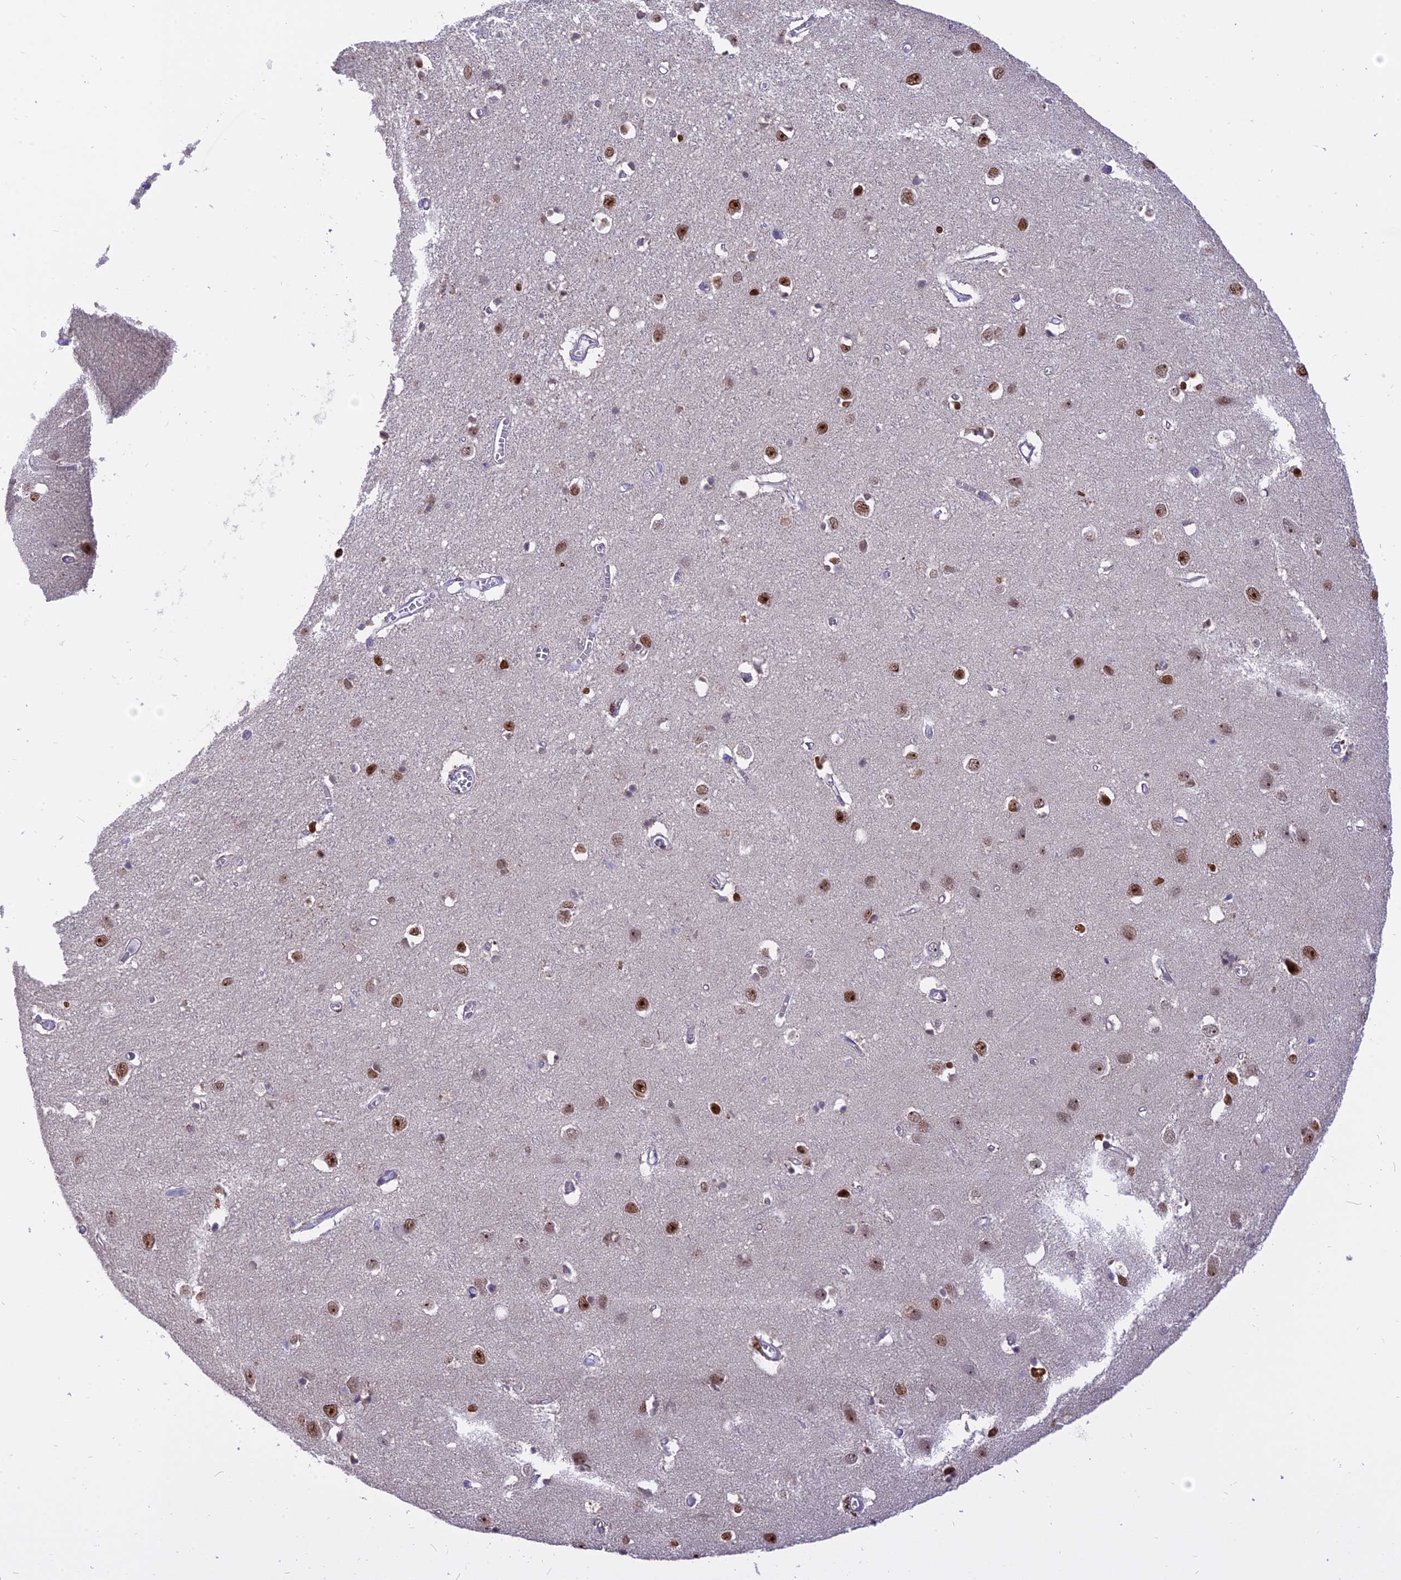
{"staining": {"intensity": "negative", "quantity": "none", "location": "none"}, "tissue": "cerebral cortex", "cell_type": "Endothelial cells", "image_type": "normal", "snomed": [{"axis": "morphology", "description": "Normal tissue, NOS"}, {"axis": "topography", "description": "Cerebral cortex"}], "caption": "Endothelial cells are negative for protein expression in unremarkable human cerebral cortex.", "gene": "CENPV", "patient": {"sex": "female", "age": 64}}